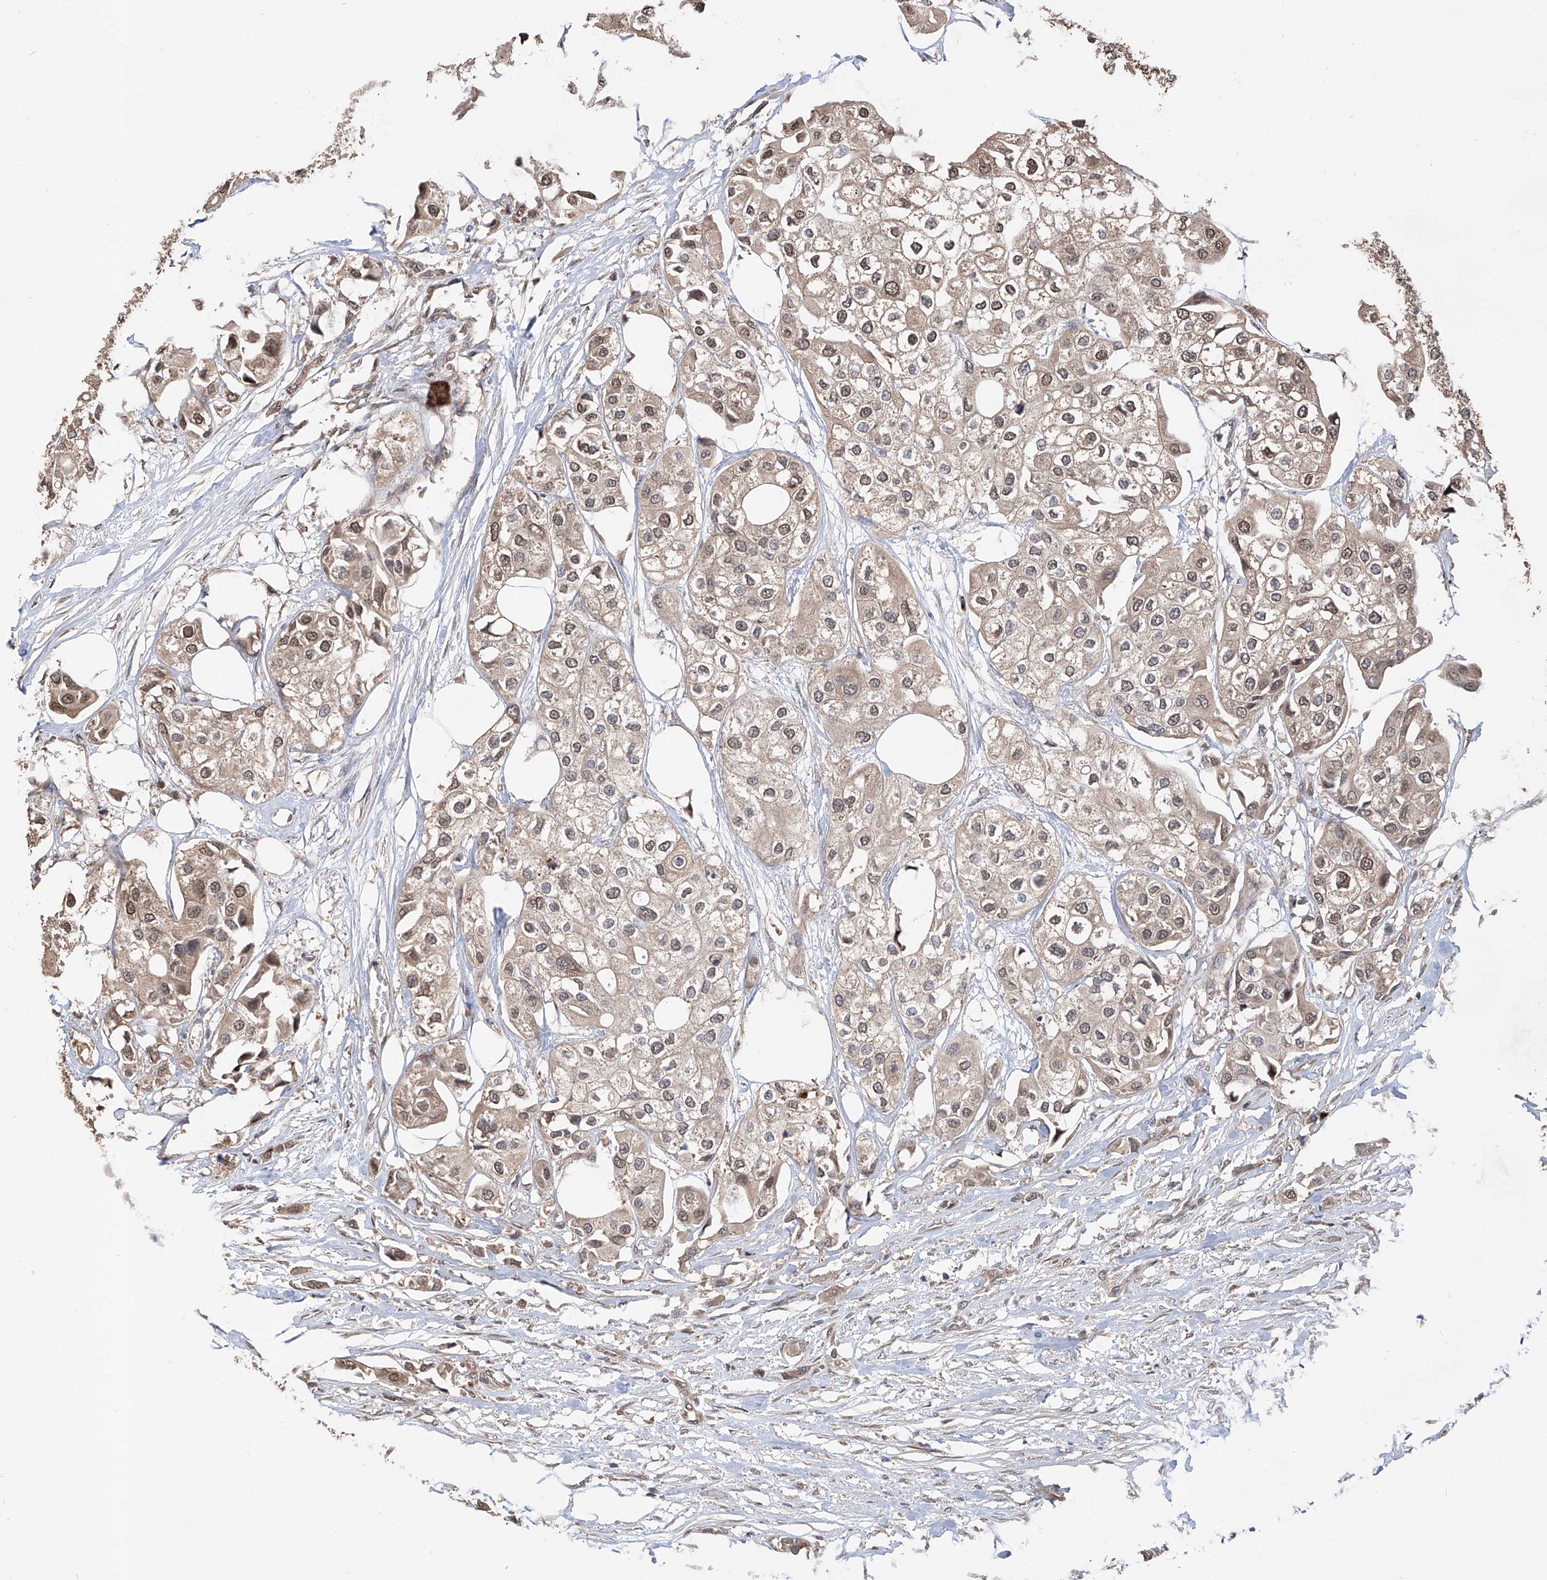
{"staining": {"intensity": "moderate", "quantity": "25%-75%", "location": "nuclear"}, "tissue": "urothelial cancer", "cell_type": "Tumor cells", "image_type": "cancer", "snomed": [{"axis": "morphology", "description": "Urothelial carcinoma, High grade"}, {"axis": "topography", "description": "Urinary bladder"}], "caption": "Immunohistochemistry (DAB) staining of human high-grade urothelial carcinoma shows moderate nuclear protein staining in approximately 25%-75% of tumor cells.", "gene": "FAM135A", "patient": {"sex": "male", "age": 64}}